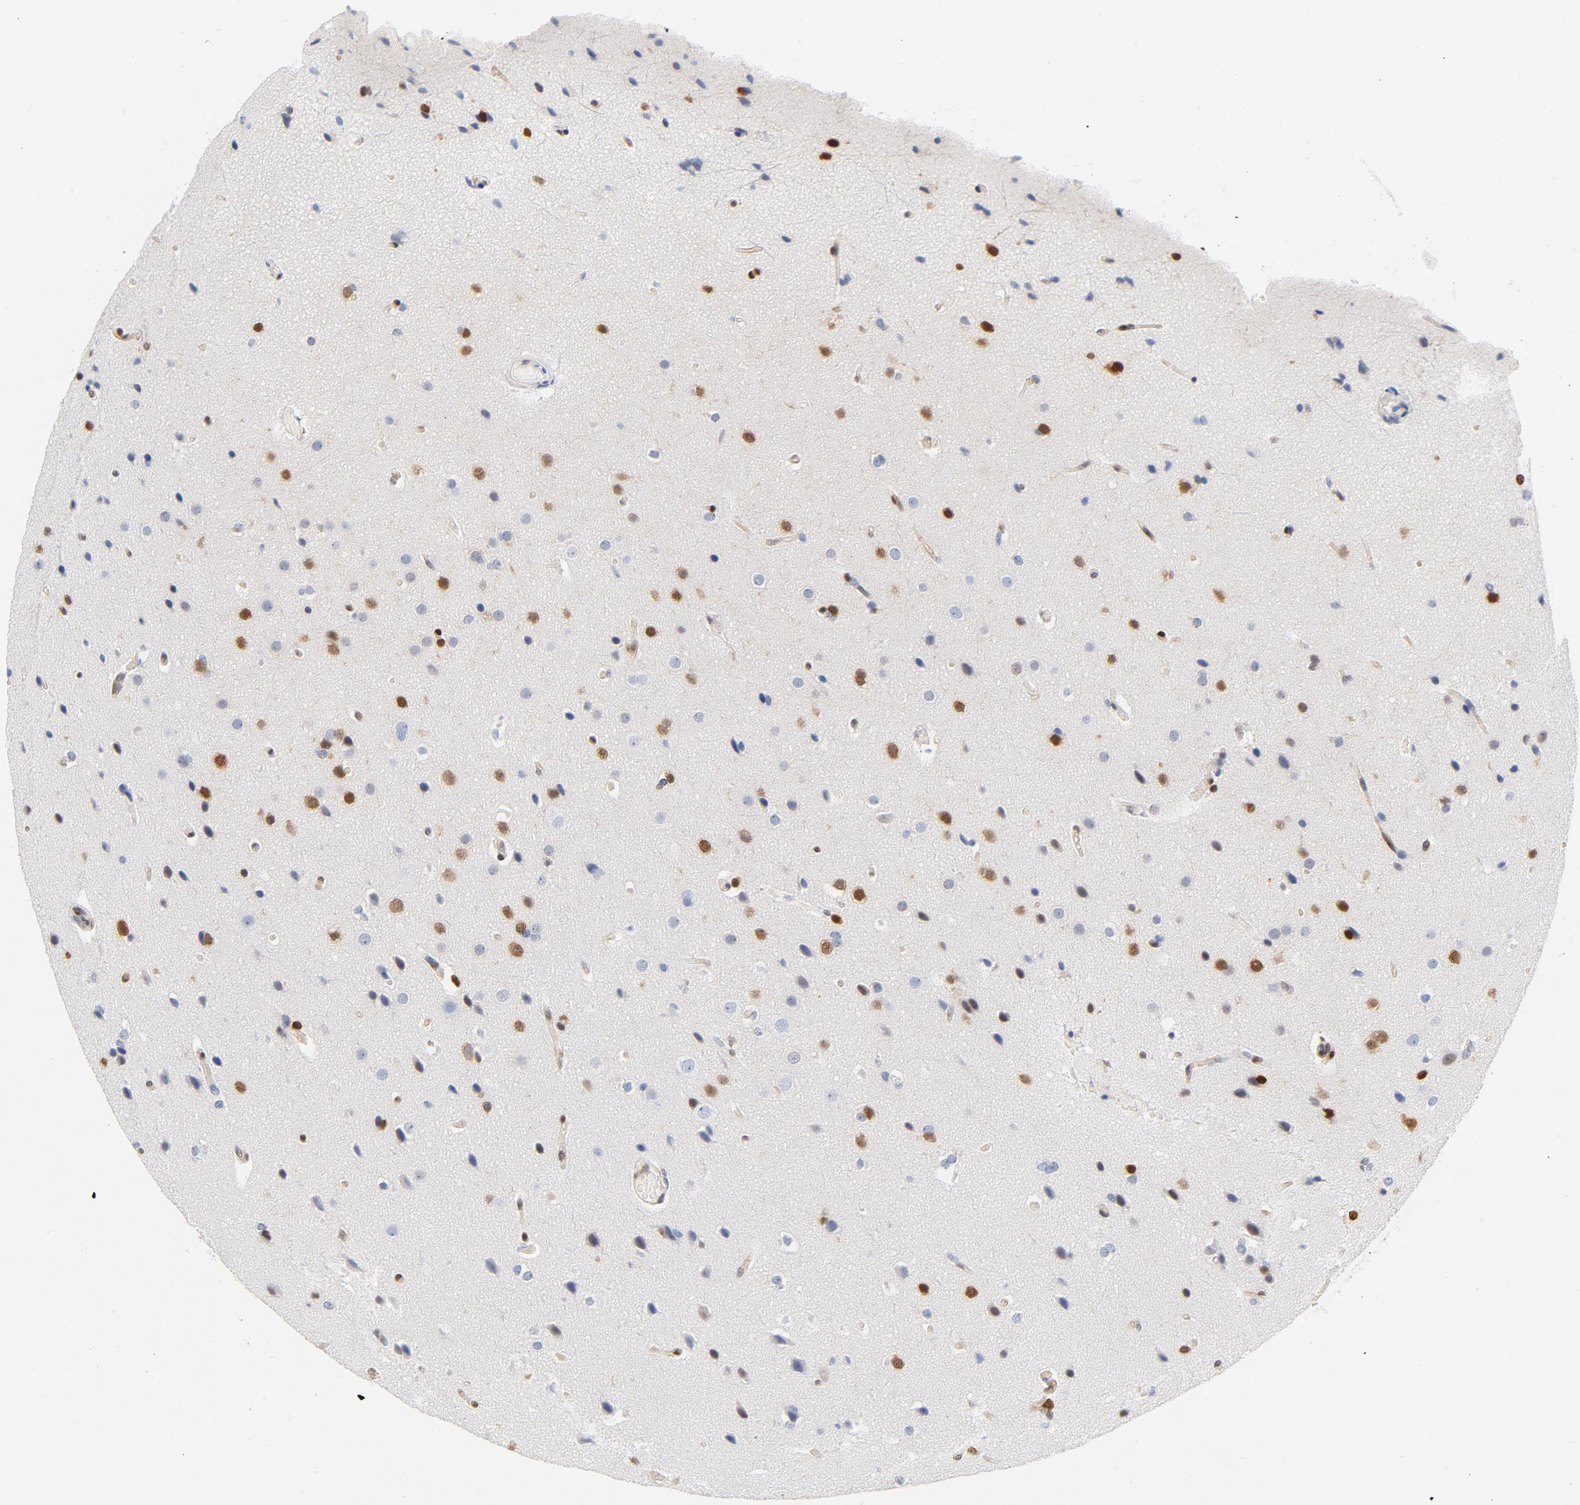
{"staining": {"intensity": "strong", "quantity": "25%-75%", "location": "cytoplasmic/membranous,nuclear"}, "tissue": "glioma", "cell_type": "Tumor cells", "image_type": "cancer", "snomed": [{"axis": "morphology", "description": "Glioma, malignant, Low grade"}, {"axis": "topography", "description": "Cerebral cortex"}], "caption": "Immunohistochemical staining of malignant glioma (low-grade) reveals high levels of strong cytoplasmic/membranous and nuclear expression in about 25%-75% of tumor cells. (Stains: DAB (3,3'-diaminobenzidine) in brown, nuclei in blue, Microscopy: brightfield microscopy at high magnification).", "gene": "CDKN1B", "patient": {"sex": "female", "age": 47}}